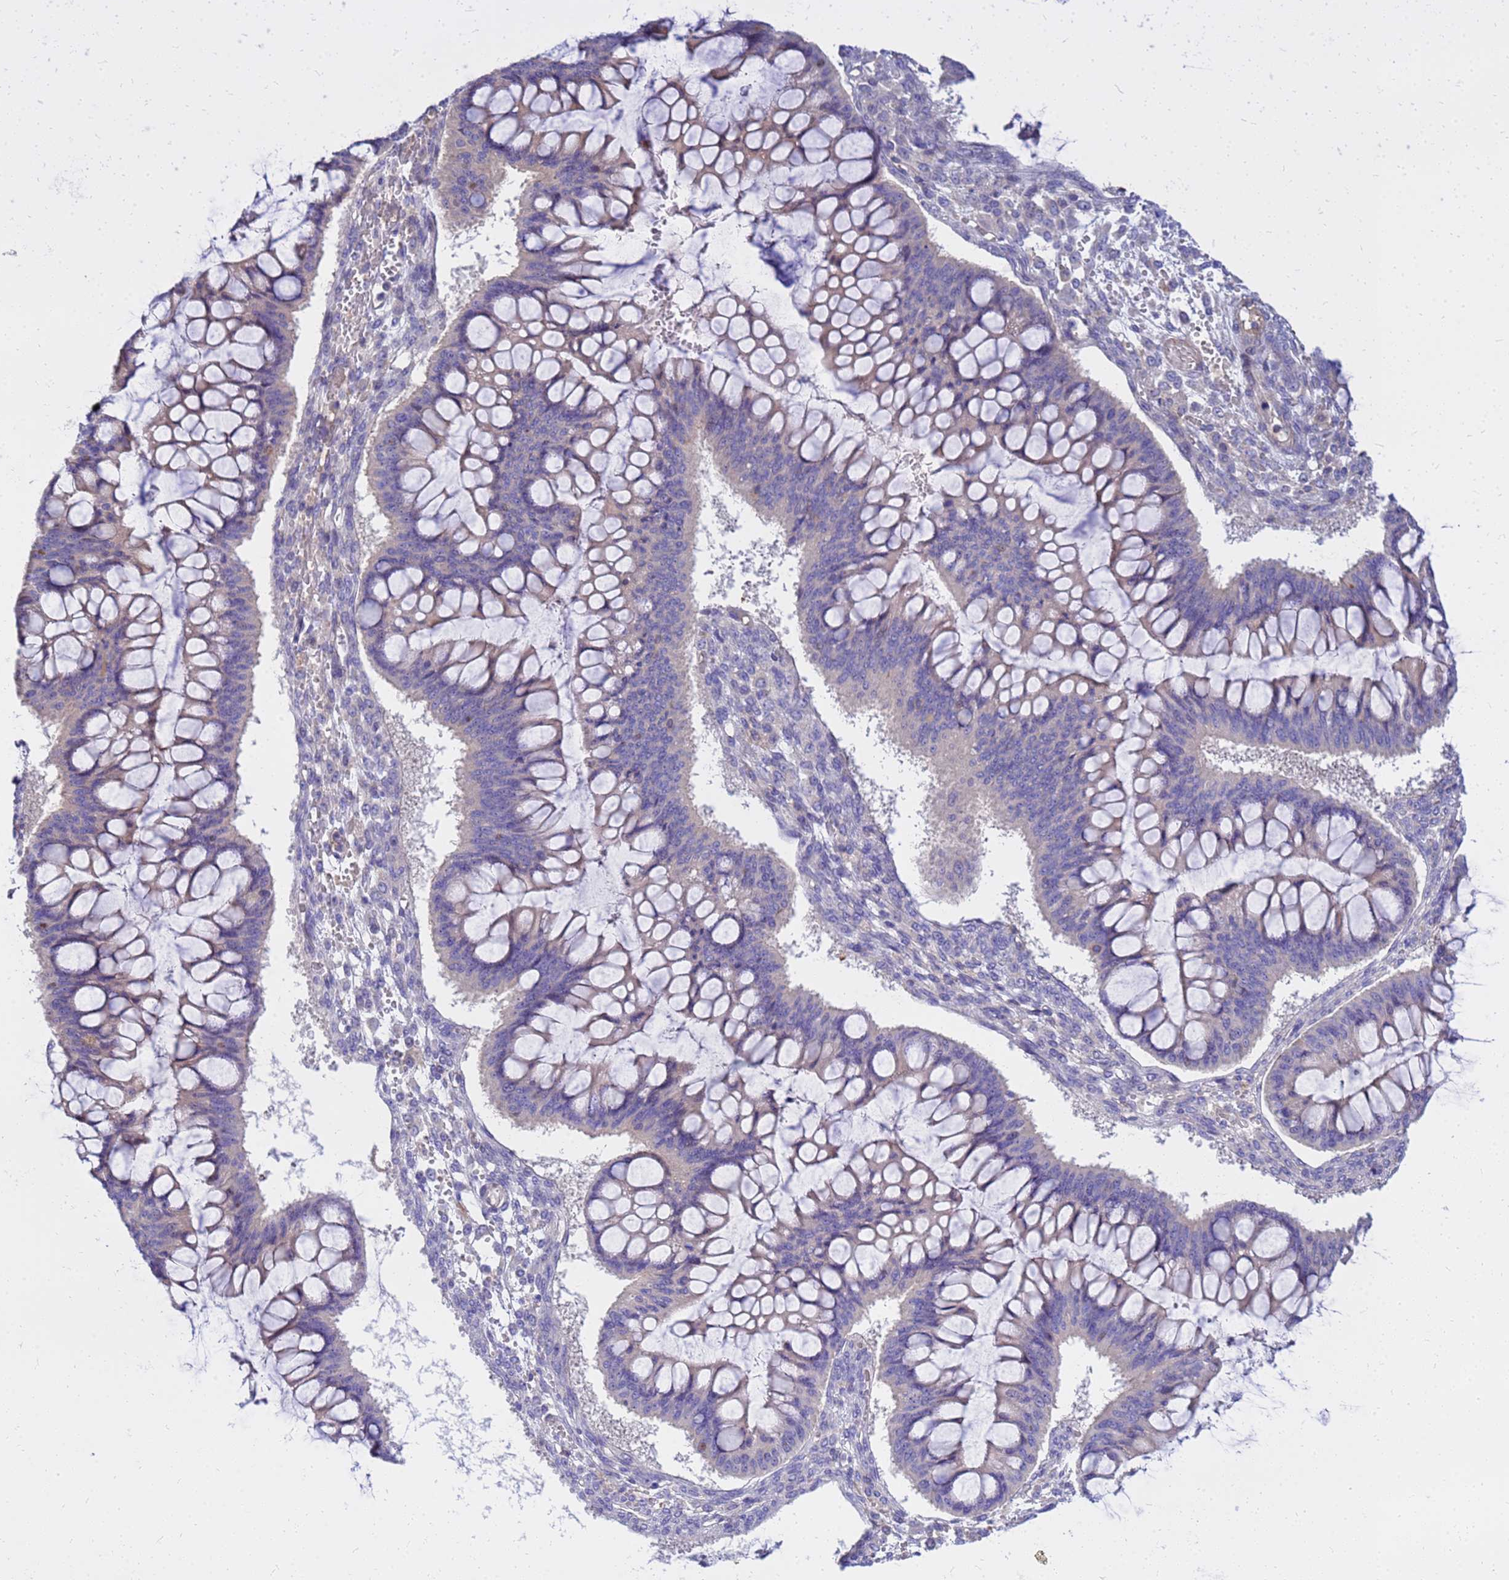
{"staining": {"intensity": "weak", "quantity": "<25%", "location": "cytoplasmic/membranous"}, "tissue": "ovarian cancer", "cell_type": "Tumor cells", "image_type": "cancer", "snomed": [{"axis": "morphology", "description": "Cystadenocarcinoma, mucinous, NOS"}, {"axis": "topography", "description": "Ovary"}], "caption": "Micrograph shows no protein staining in tumor cells of ovarian cancer tissue.", "gene": "HERC5", "patient": {"sex": "female", "age": 73}}